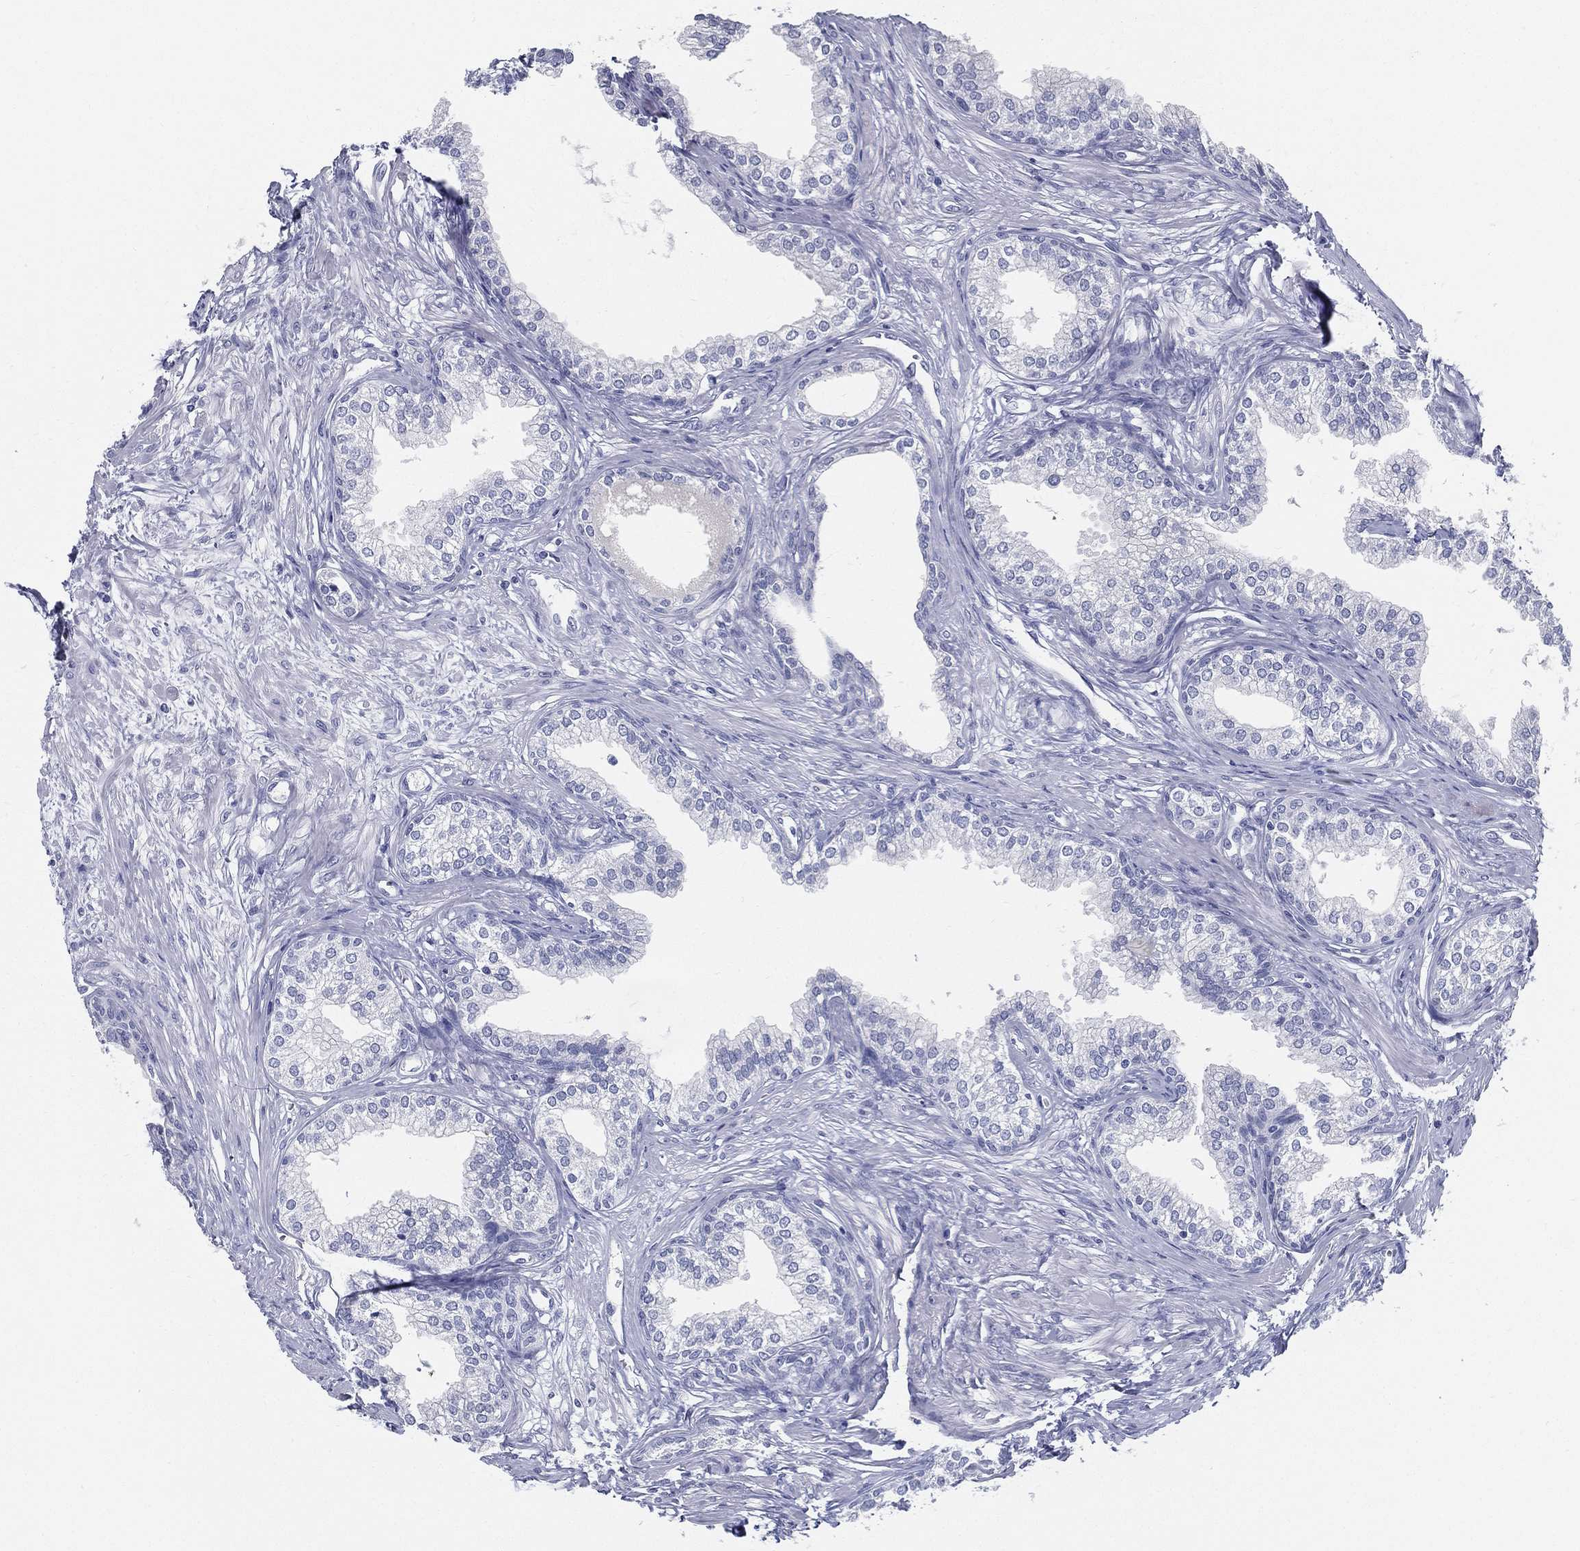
{"staining": {"intensity": "negative", "quantity": "none", "location": "none"}, "tissue": "prostate", "cell_type": "Glandular cells", "image_type": "normal", "snomed": [{"axis": "morphology", "description": "Normal tissue, NOS"}, {"axis": "topography", "description": "Prostate"}], "caption": "Human prostate stained for a protein using immunohistochemistry (IHC) demonstrates no positivity in glandular cells.", "gene": "STS", "patient": {"sex": "male", "age": 65}}